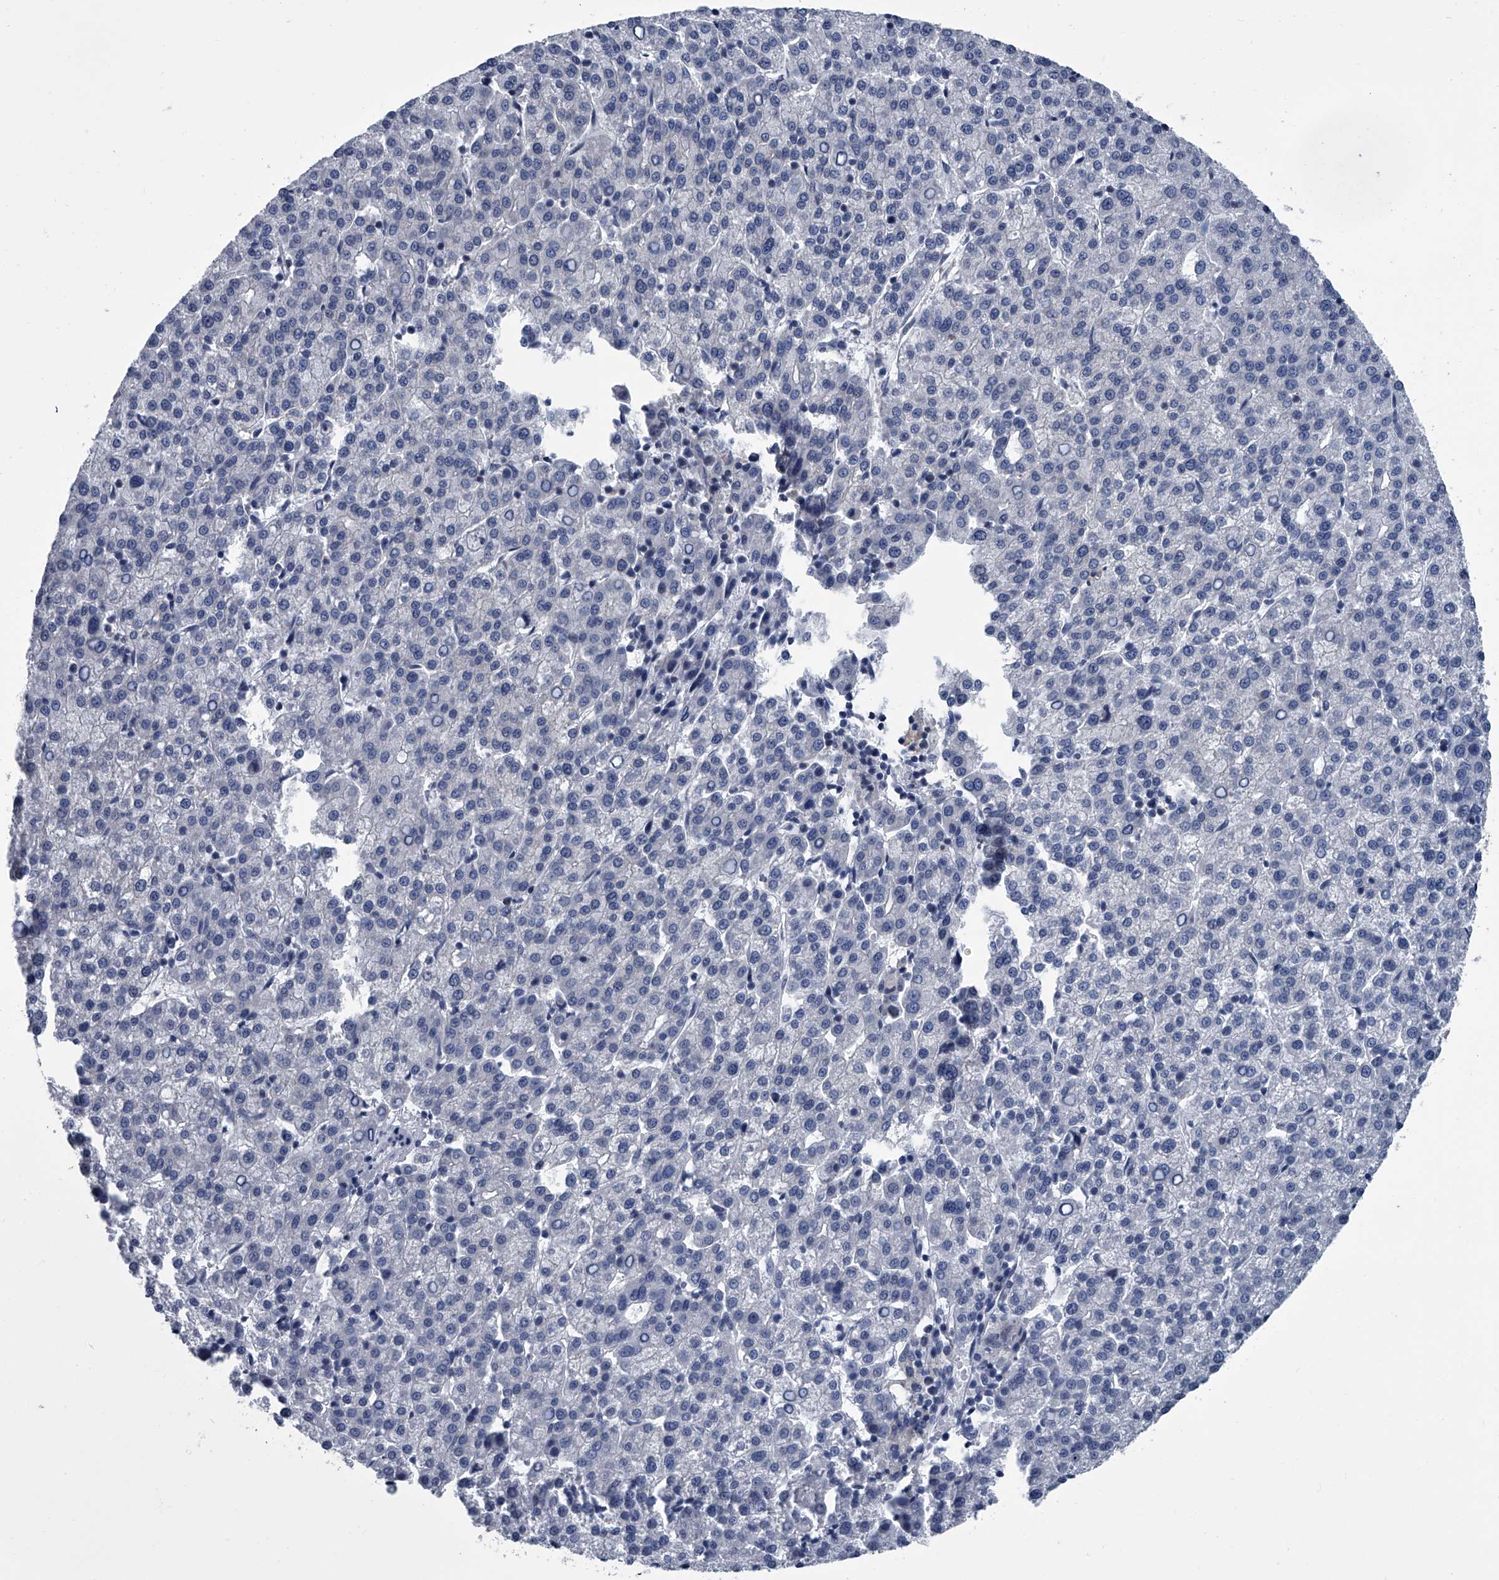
{"staining": {"intensity": "negative", "quantity": "none", "location": "none"}, "tissue": "liver cancer", "cell_type": "Tumor cells", "image_type": "cancer", "snomed": [{"axis": "morphology", "description": "Carcinoma, Hepatocellular, NOS"}, {"axis": "topography", "description": "Liver"}], "caption": "DAB (3,3'-diaminobenzidine) immunohistochemical staining of human liver cancer (hepatocellular carcinoma) shows no significant expression in tumor cells.", "gene": "PPP2R5D", "patient": {"sex": "female", "age": 58}}